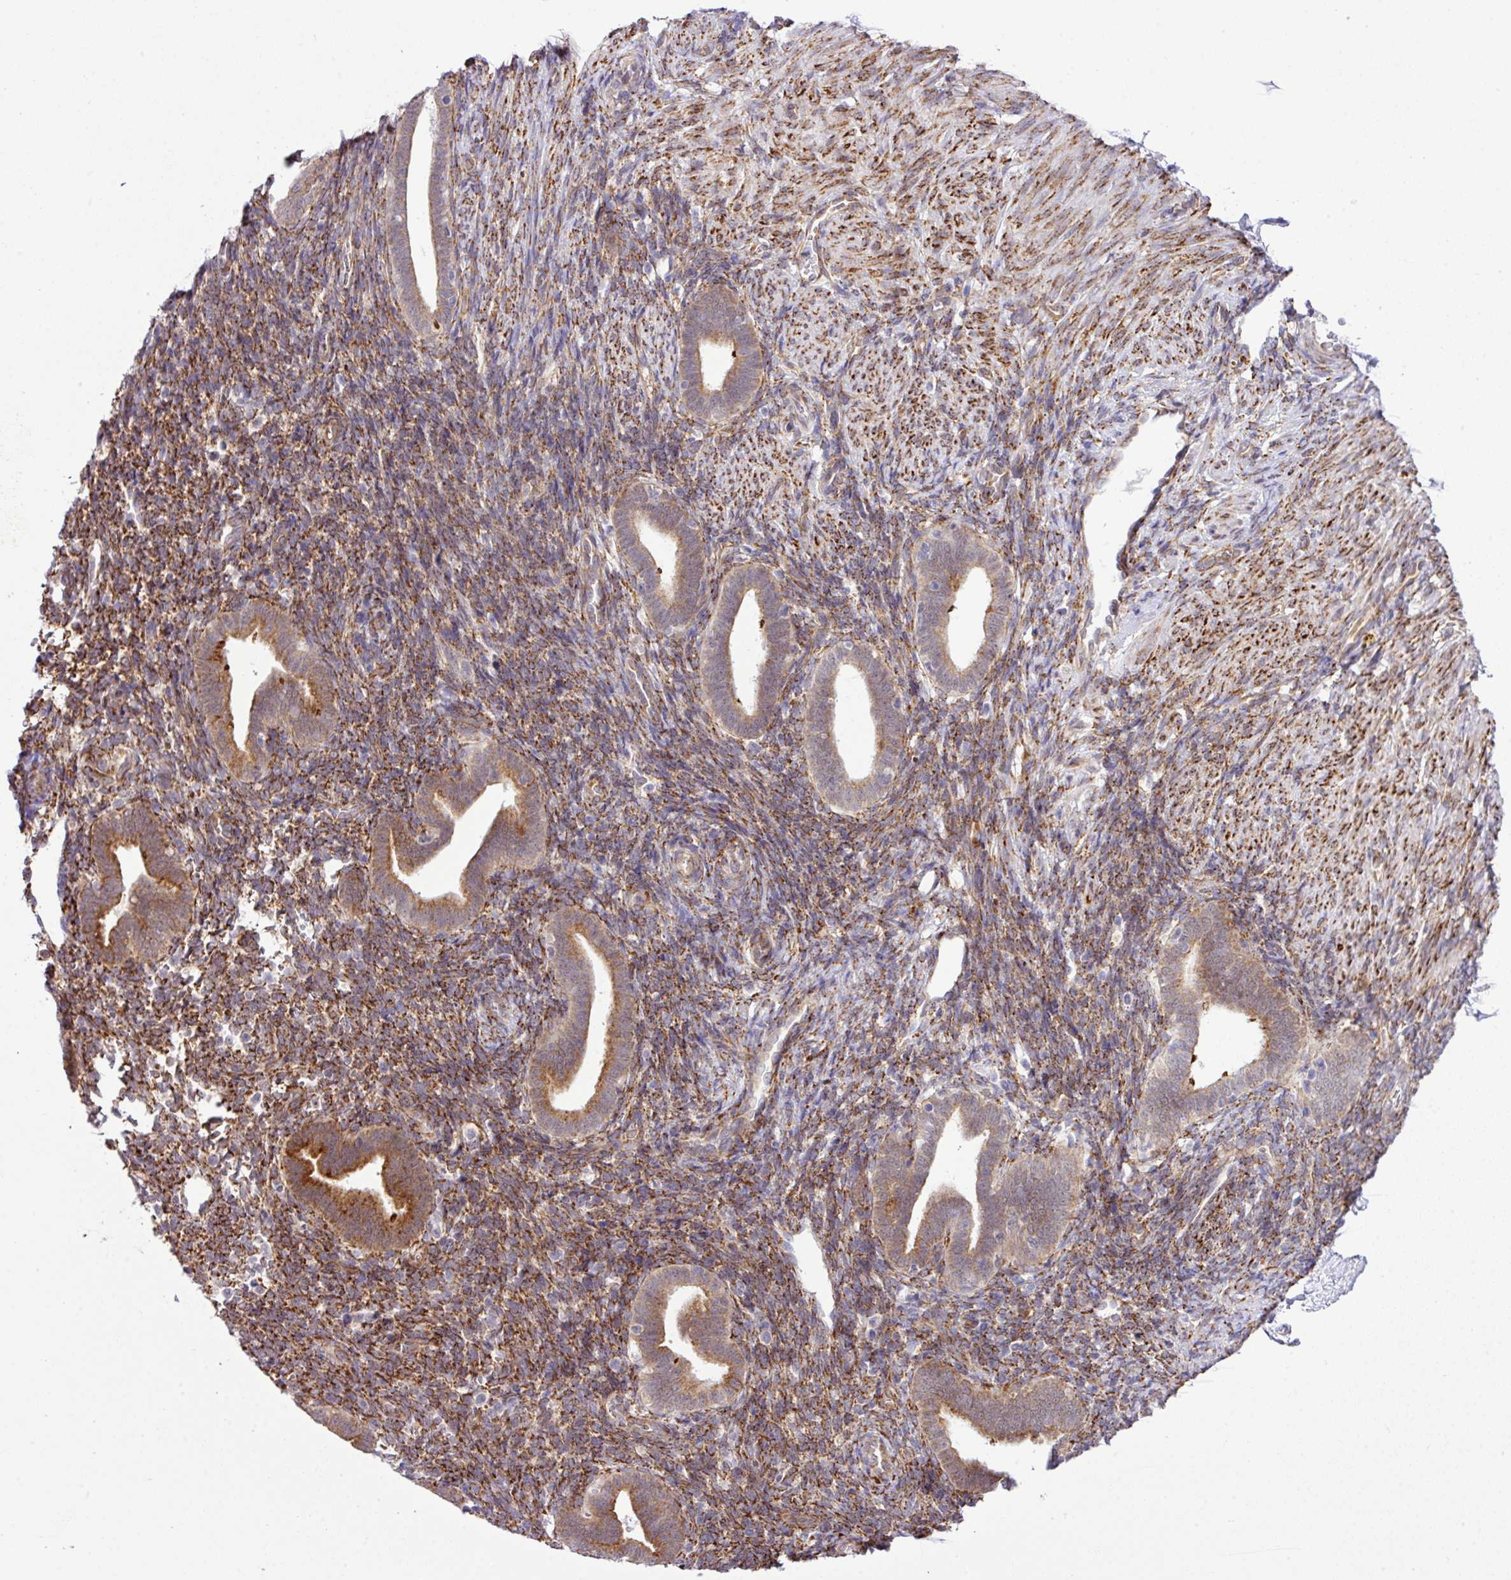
{"staining": {"intensity": "moderate", "quantity": "25%-75%", "location": "cytoplasmic/membranous"}, "tissue": "endometrium", "cell_type": "Cells in endometrial stroma", "image_type": "normal", "snomed": [{"axis": "morphology", "description": "Normal tissue, NOS"}, {"axis": "topography", "description": "Endometrium"}], "caption": "Protein analysis of normal endometrium demonstrates moderate cytoplasmic/membranous expression in approximately 25%-75% of cells in endometrial stroma. The staining was performed using DAB to visualize the protein expression in brown, while the nuclei were stained in blue with hematoxylin (Magnification: 20x).", "gene": "CFAP97", "patient": {"sex": "female", "age": 34}}